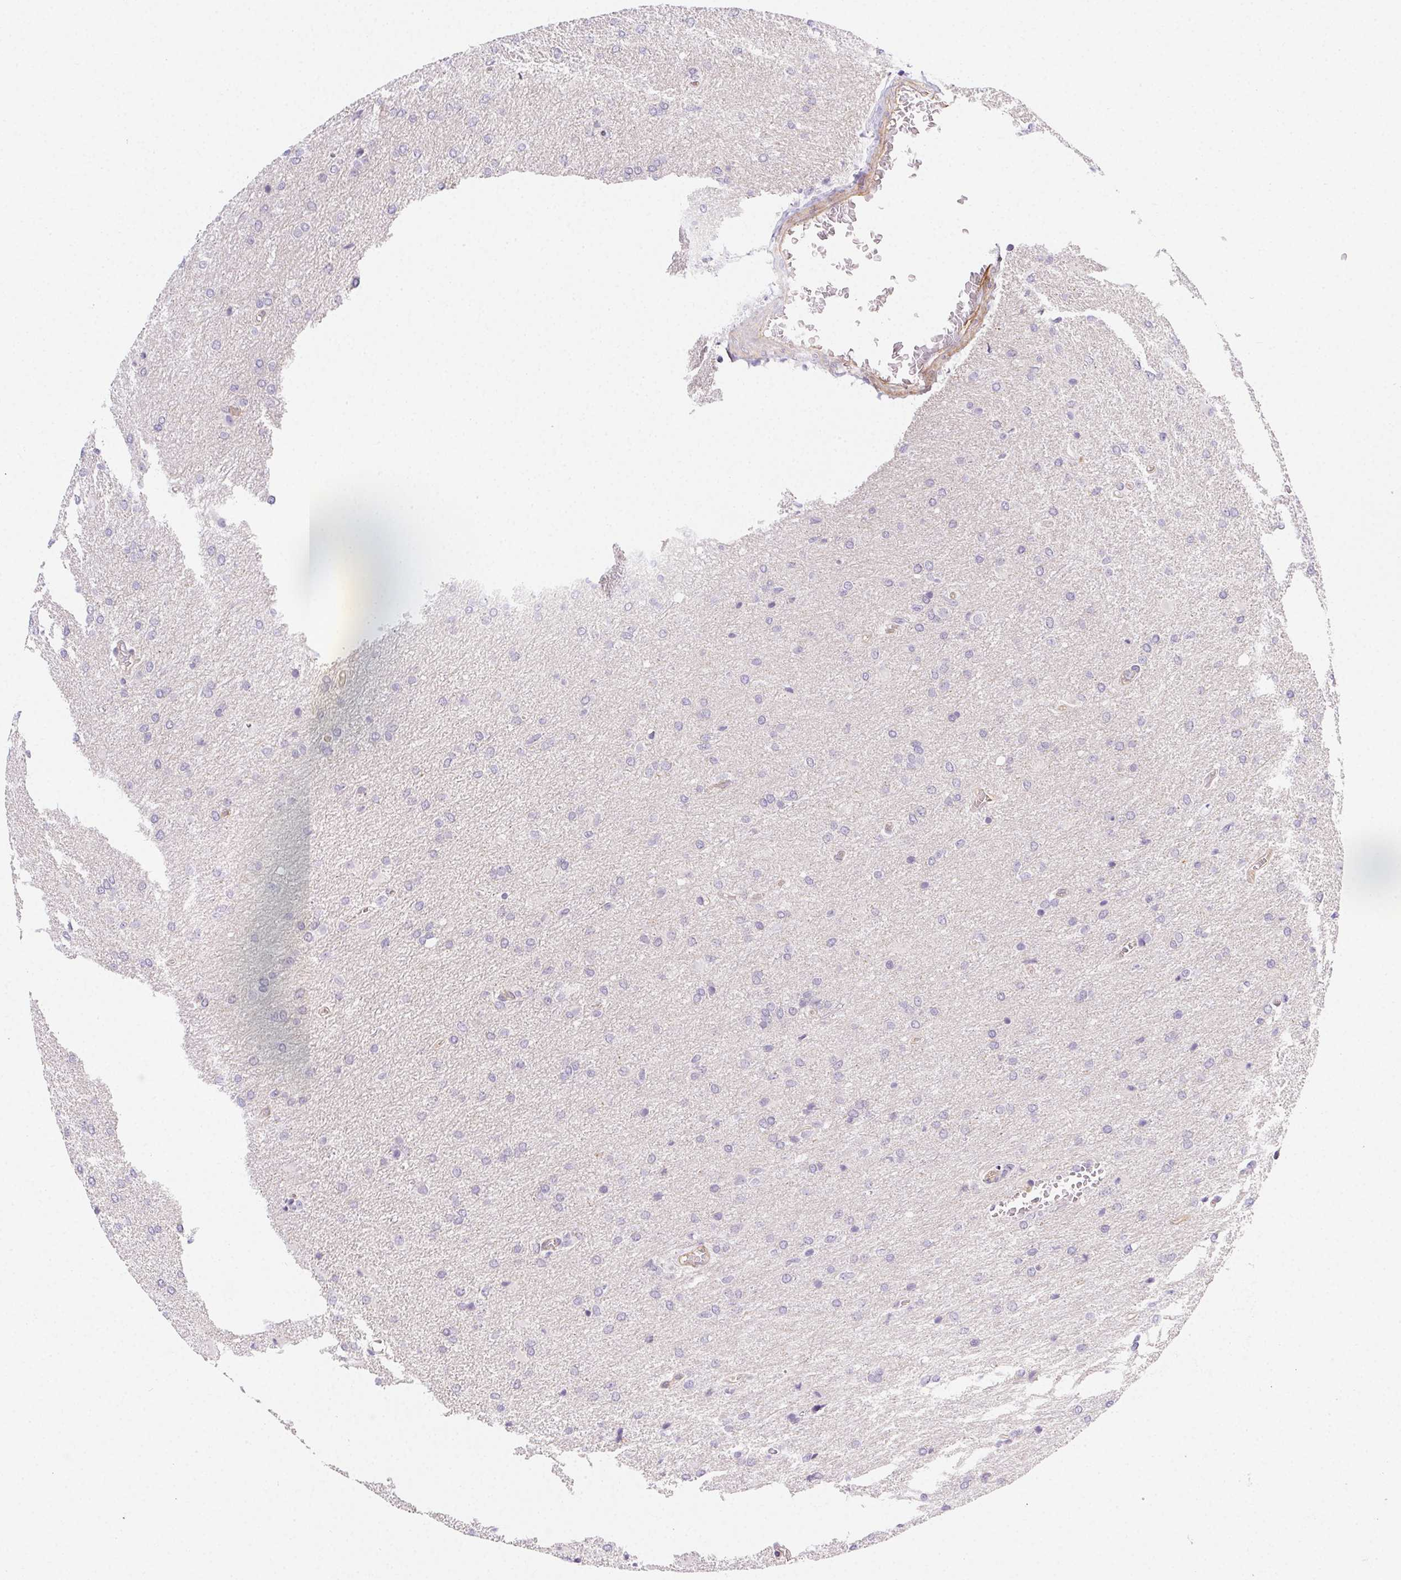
{"staining": {"intensity": "negative", "quantity": "none", "location": "none"}, "tissue": "glioma", "cell_type": "Tumor cells", "image_type": "cancer", "snomed": [{"axis": "morphology", "description": "Glioma, malignant, High grade"}, {"axis": "topography", "description": "Brain"}], "caption": "Tumor cells are negative for protein expression in human high-grade glioma (malignant).", "gene": "CSN1S1", "patient": {"sex": "male", "age": 68}}